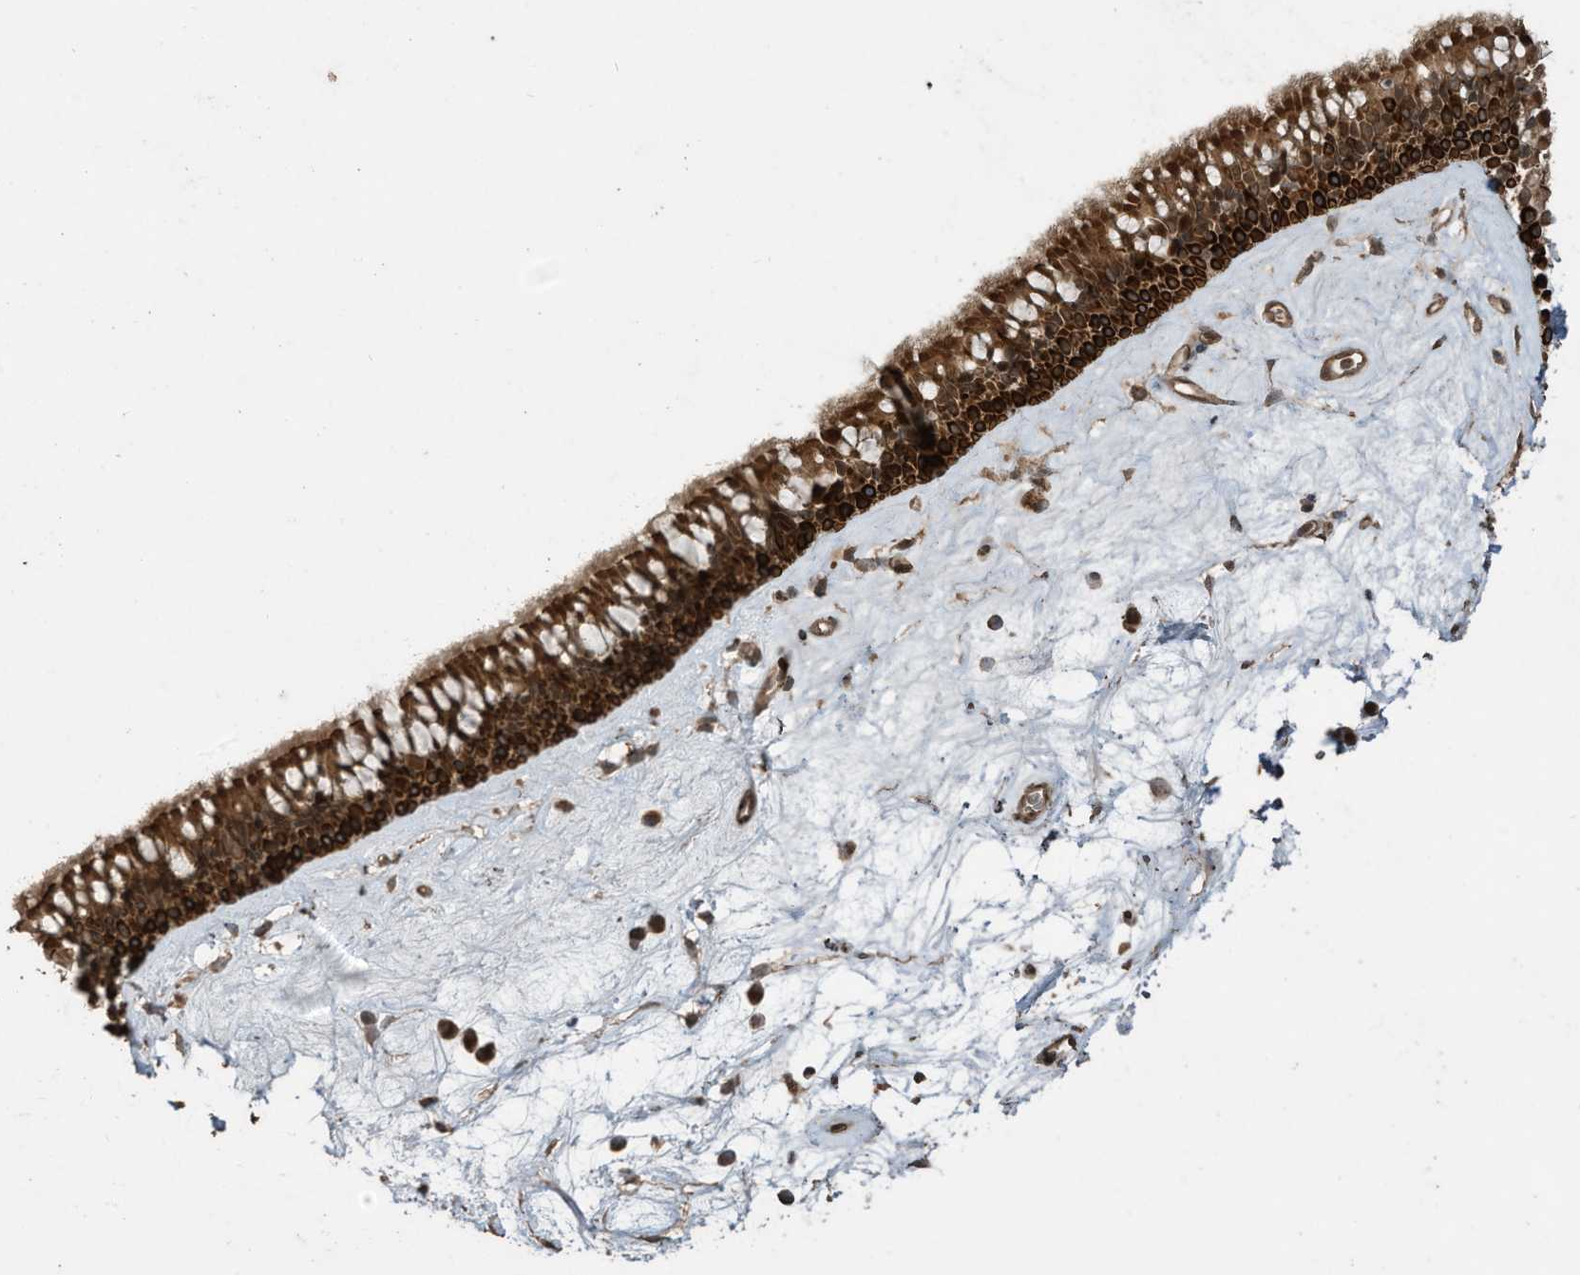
{"staining": {"intensity": "strong", "quantity": ">75%", "location": "cytoplasmic/membranous"}, "tissue": "nasopharynx", "cell_type": "Respiratory epithelial cells", "image_type": "normal", "snomed": [{"axis": "morphology", "description": "Normal tissue, NOS"}, {"axis": "topography", "description": "Nasopharynx"}], "caption": "Immunohistochemical staining of benign nasopharynx displays high levels of strong cytoplasmic/membranous positivity in approximately >75% of respiratory epithelial cells.", "gene": "ZNF653", "patient": {"sex": "male", "age": 64}}